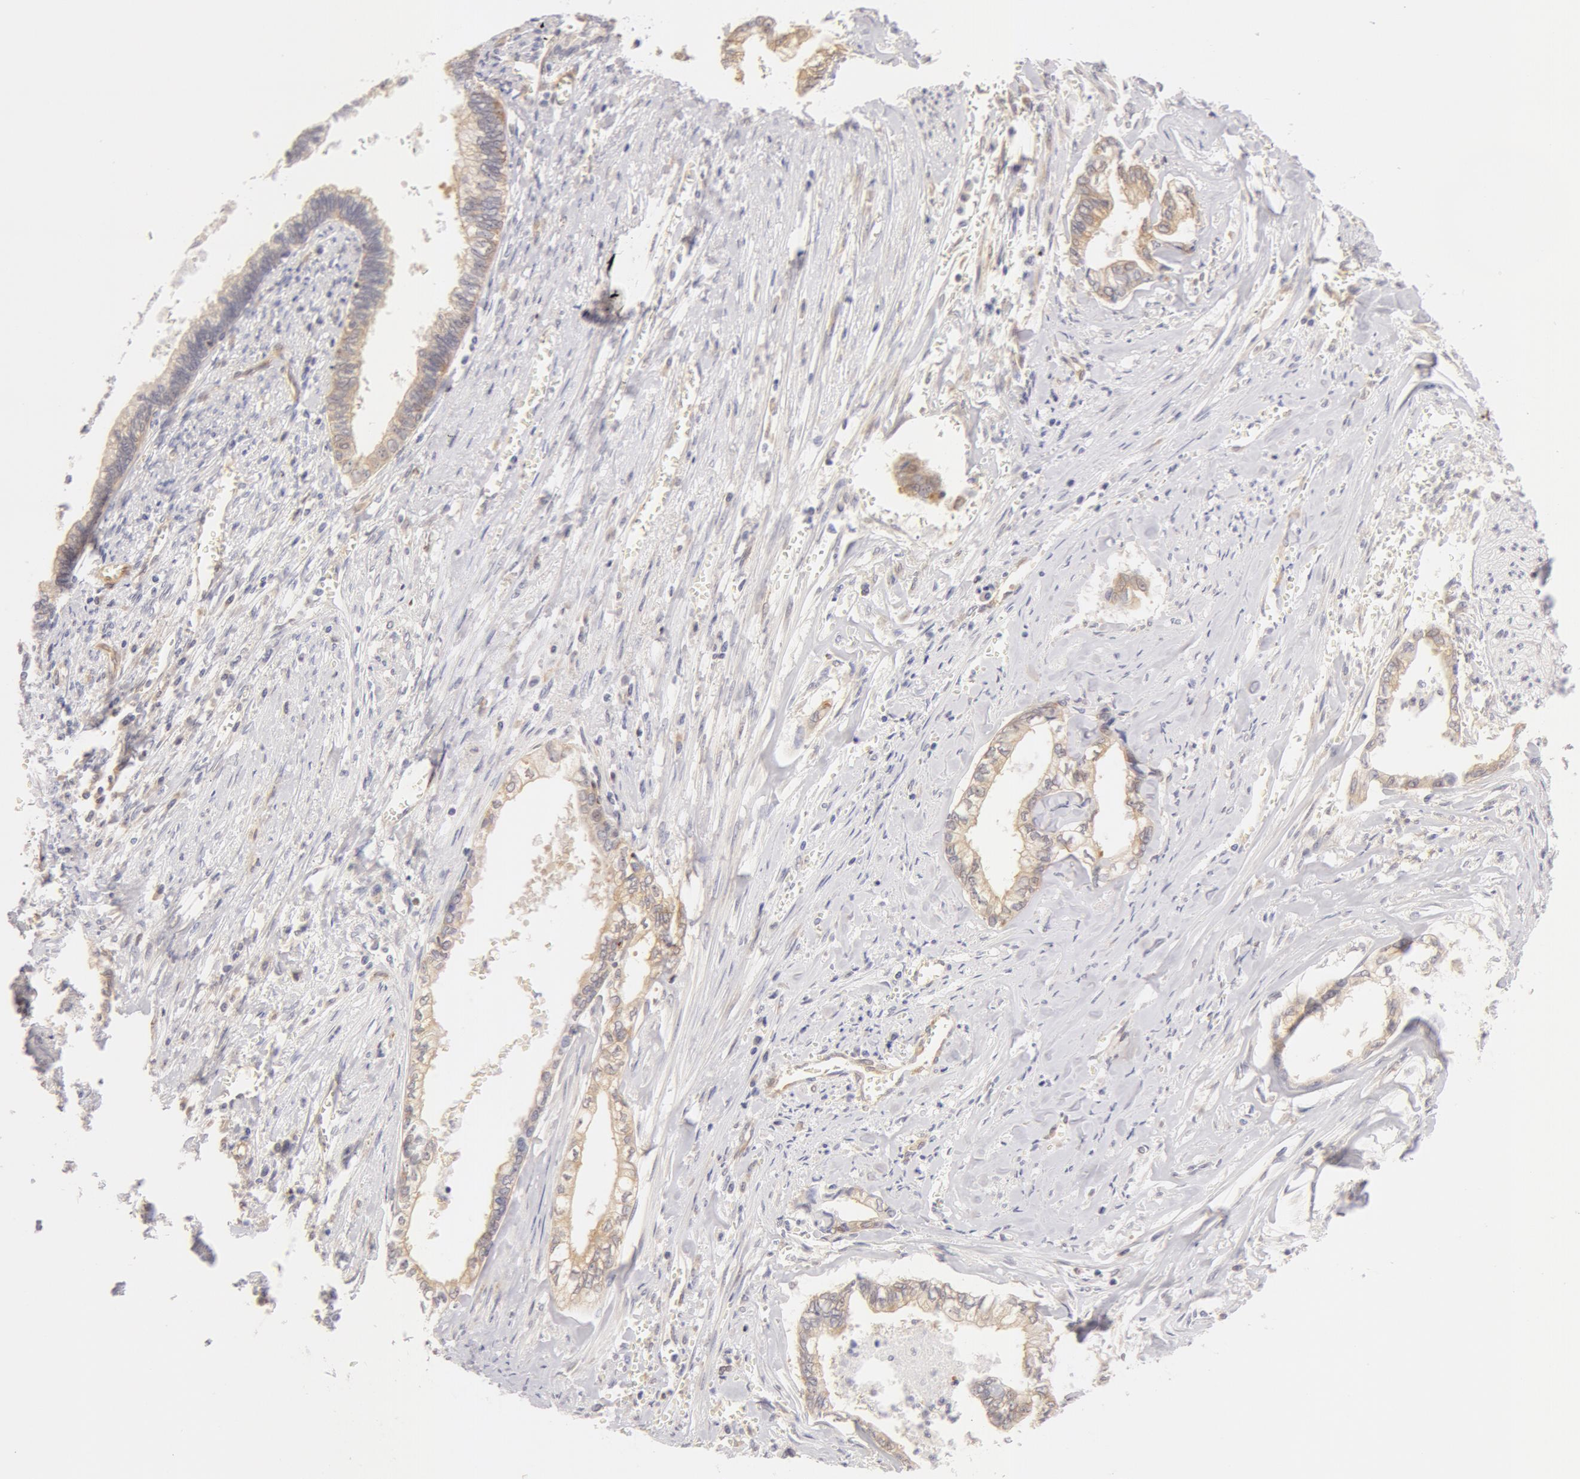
{"staining": {"intensity": "weak", "quantity": "<25%", "location": "cytoplasmic/membranous"}, "tissue": "liver cancer", "cell_type": "Tumor cells", "image_type": "cancer", "snomed": [{"axis": "morphology", "description": "Cholangiocarcinoma"}, {"axis": "topography", "description": "Liver"}], "caption": "Tumor cells show no significant positivity in liver cholangiocarcinoma. (IHC, brightfield microscopy, high magnification).", "gene": "DDX3Y", "patient": {"sex": "male", "age": 57}}